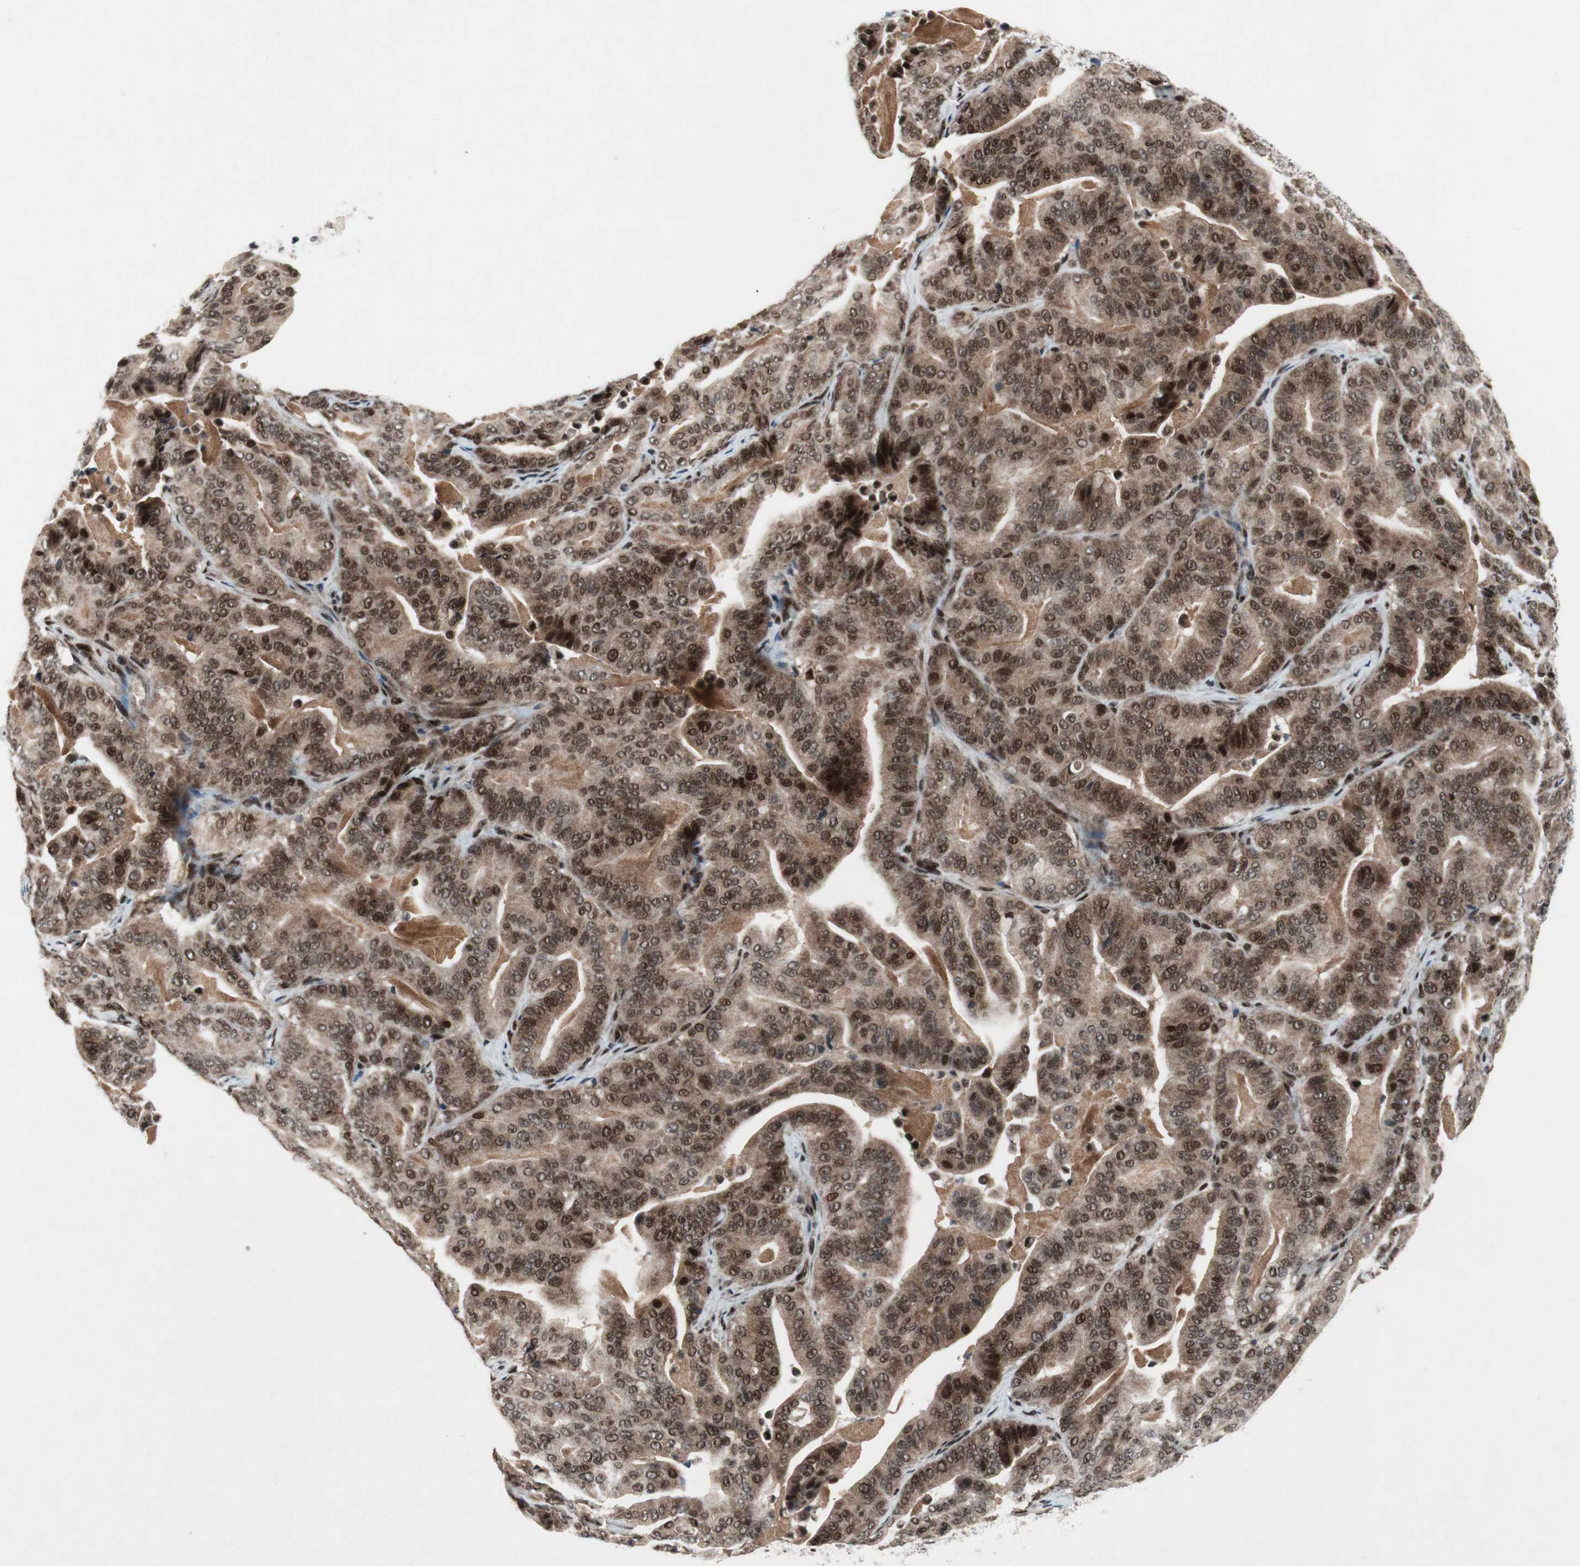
{"staining": {"intensity": "strong", "quantity": ">75%", "location": "cytoplasmic/membranous,nuclear"}, "tissue": "pancreatic cancer", "cell_type": "Tumor cells", "image_type": "cancer", "snomed": [{"axis": "morphology", "description": "Adenocarcinoma, NOS"}, {"axis": "topography", "description": "Pancreas"}], "caption": "This micrograph shows IHC staining of human pancreatic adenocarcinoma, with high strong cytoplasmic/membranous and nuclear staining in approximately >75% of tumor cells.", "gene": "TCF12", "patient": {"sex": "male", "age": 63}}